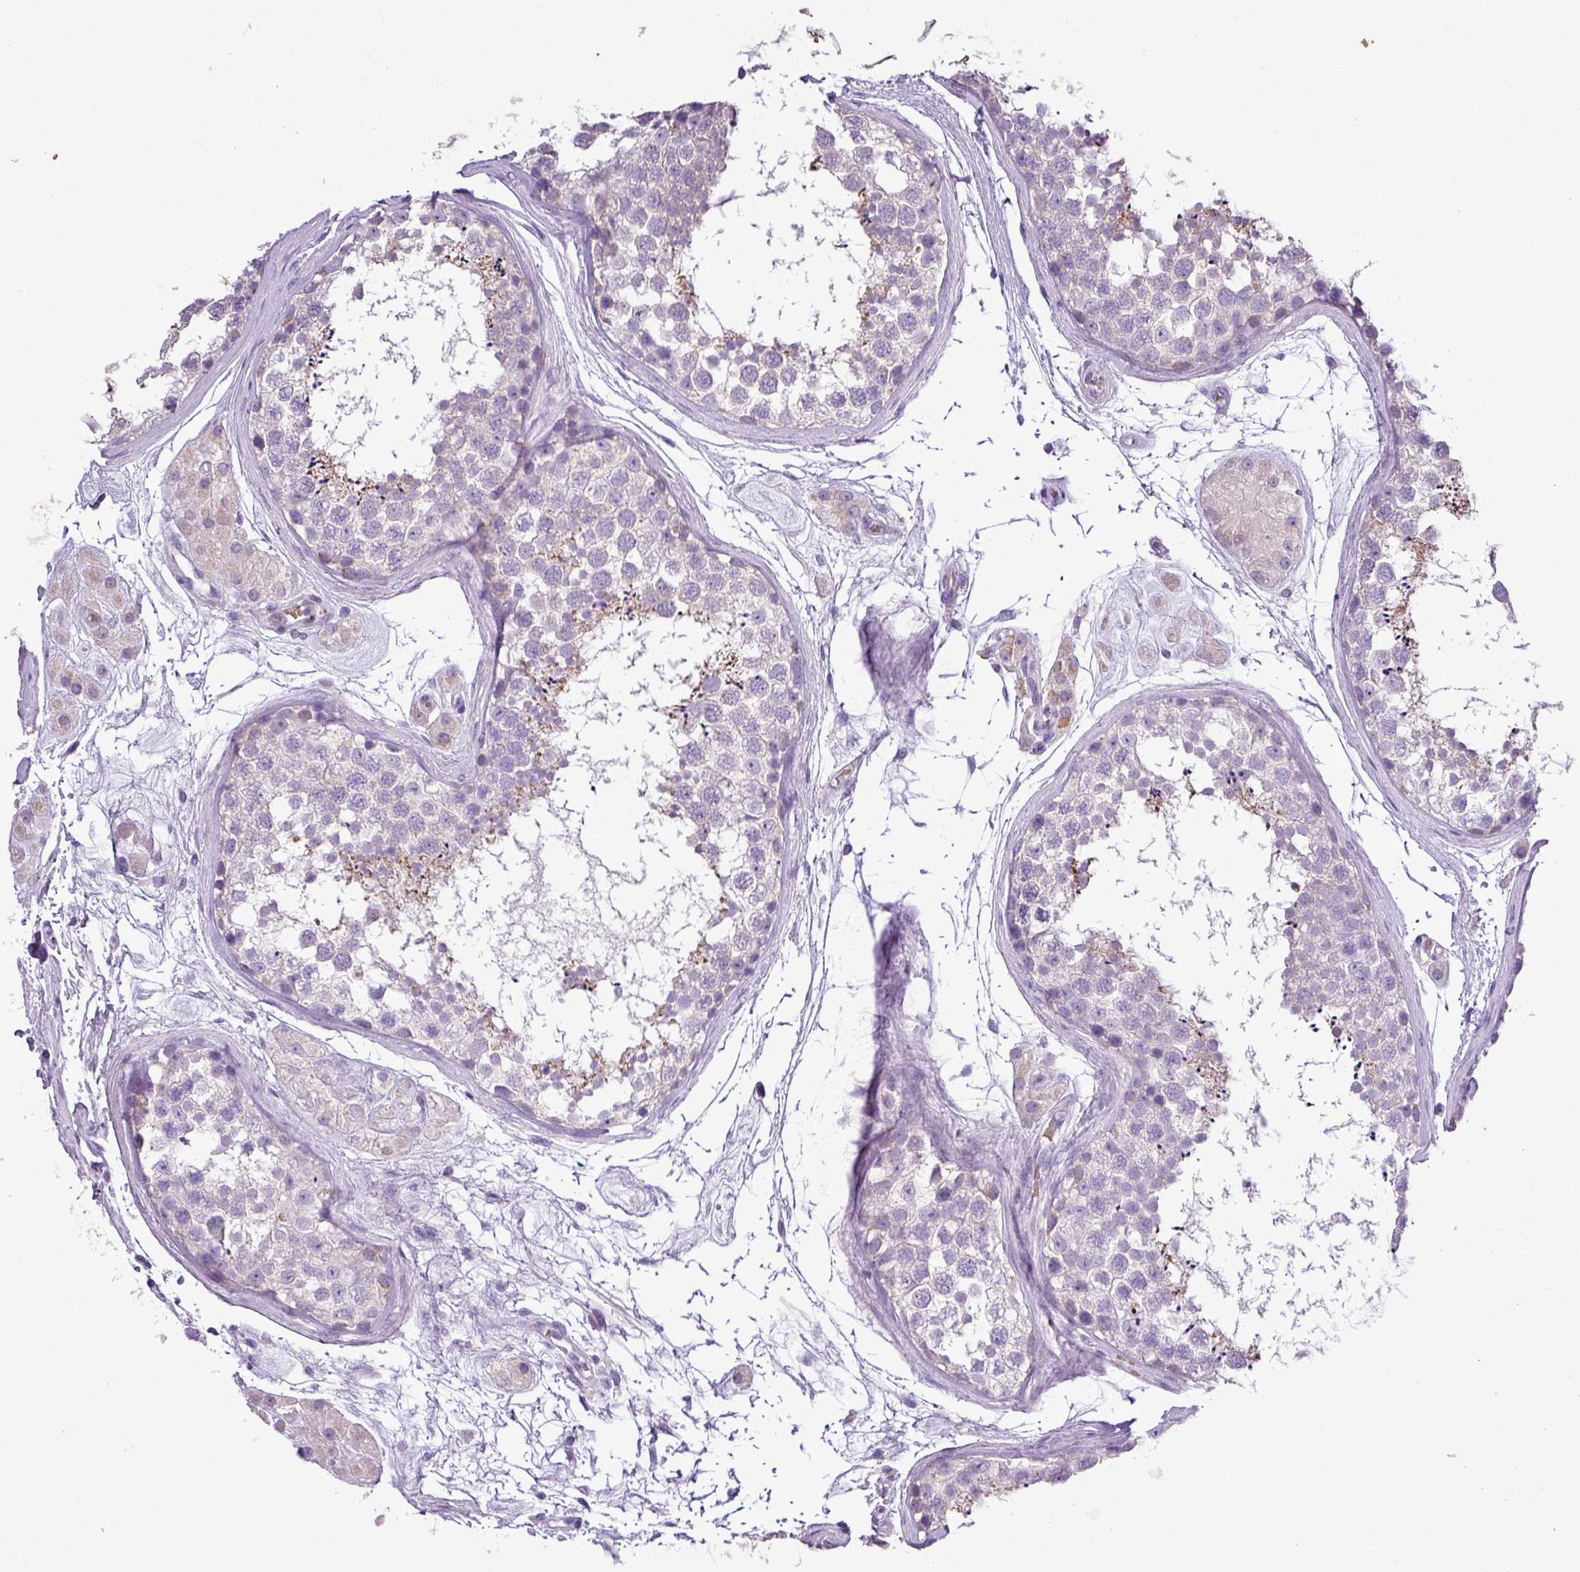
{"staining": {"intensity": "weak", "quantity": "<25%", "location": "cytoplasmic/membranous"}, "tissue": "testis", "cell_type": "Cells in seminiferous ducts", "image_type": "normal", "snomed": [{"axis": "morphology", "description": "Normal tissue, NOS"}, {"axis": "topography", "description": "Testis"}], "caption": "High power microscopy histopathology image of an immunohistochemistry histopathology image of unremarkable testis, revealing no significant expression in cells in seminiferous ducts.", "gene": "MGAT4B", "patient": {"sex": "male", "age": 56}}